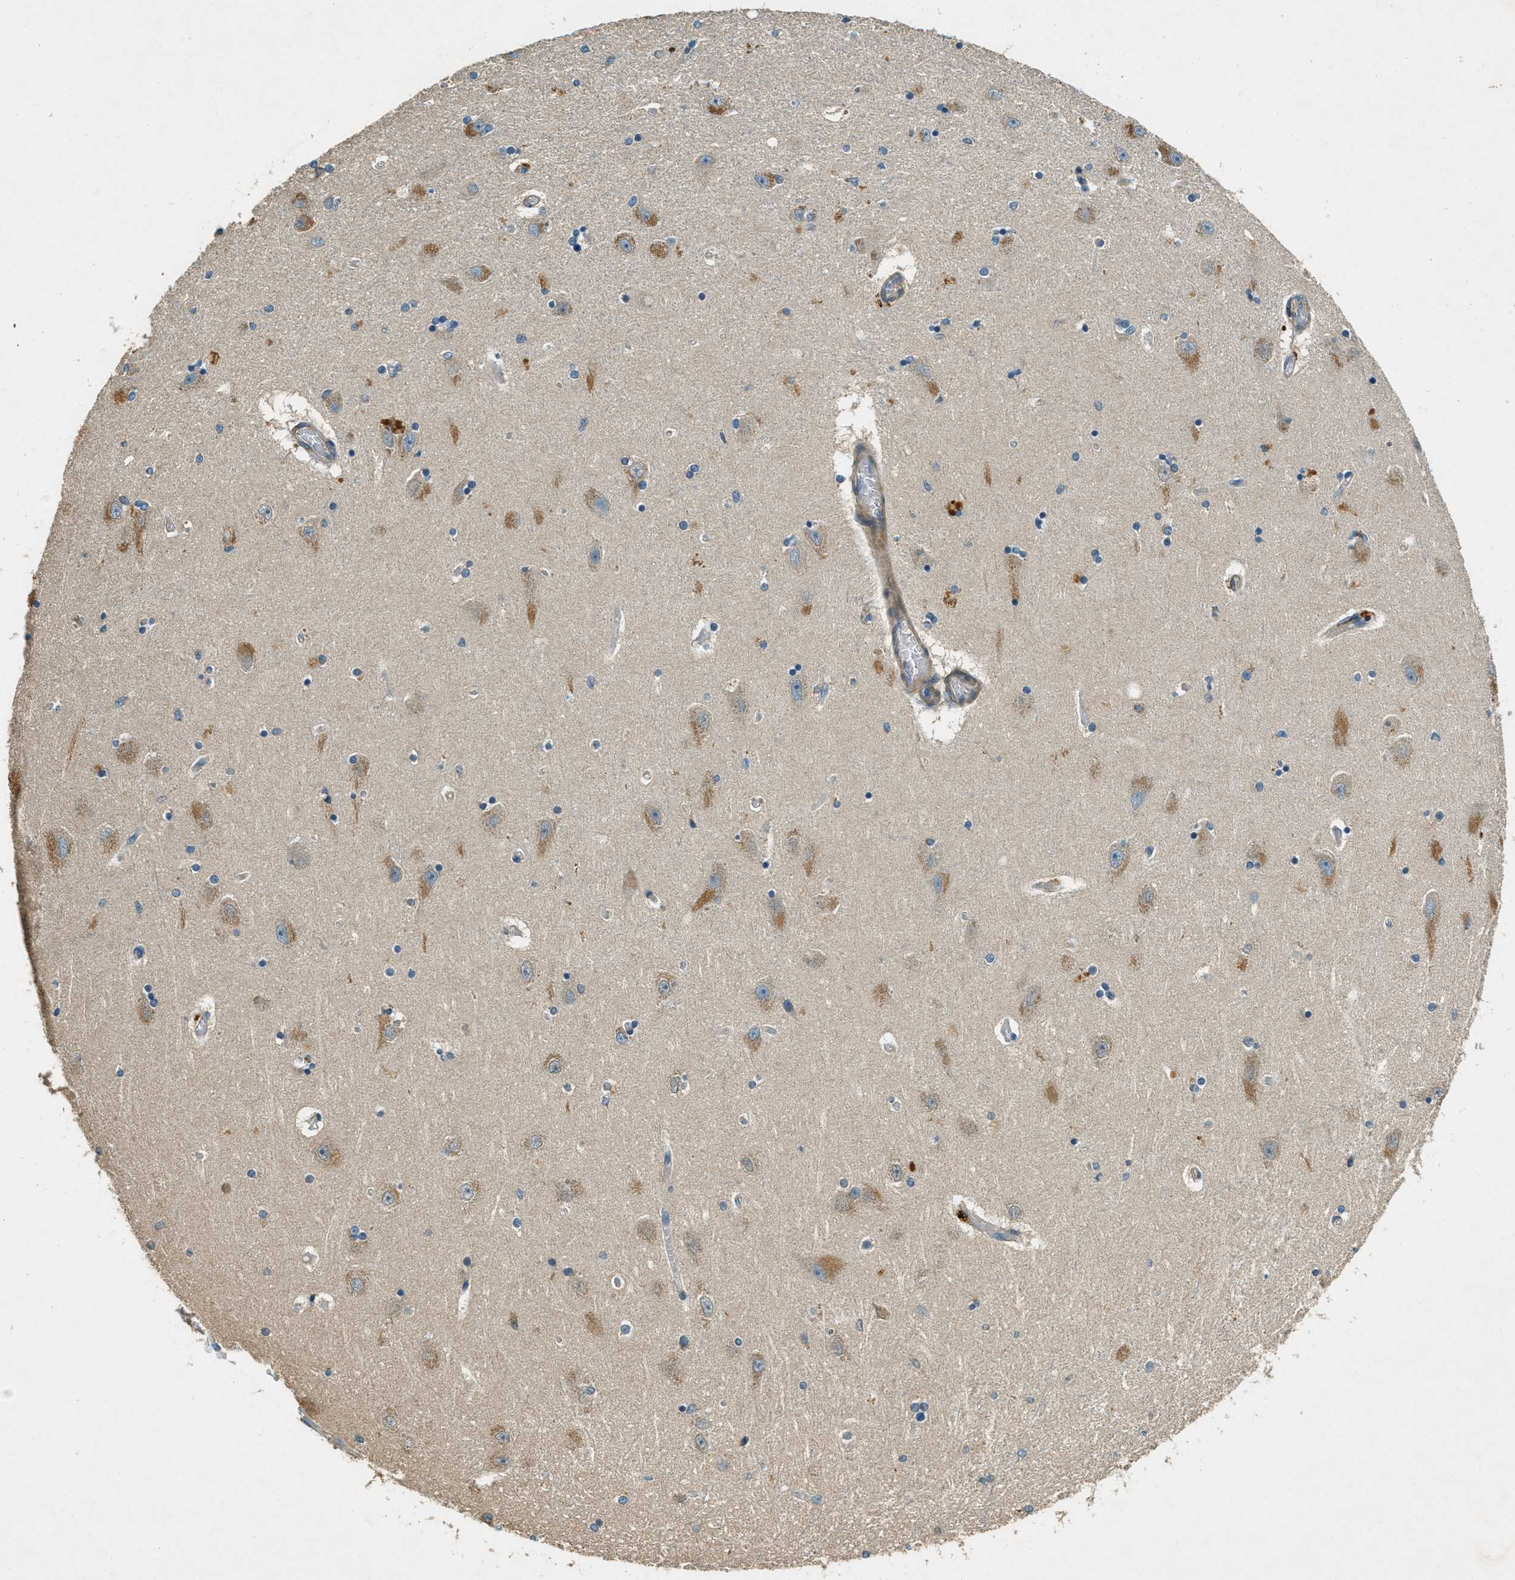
{"staining": {"intensity": "negative", "quantity": "none", "location": "none"}, "tissue": "hippocampus", "cell_type": "Glial cells", "image_type": "normal", "snomed": [{"axis": "morphology", "description": "Normal tissue, NOS"}, {"axis": "topography", "description": "Hippocampus"}], "caption": "The immunohistochemistry micrograph has no significant positivity in glial cells of hippocampus.", "gene": "NUDT4B", "patient": {"sex": "female", "age": 54}}